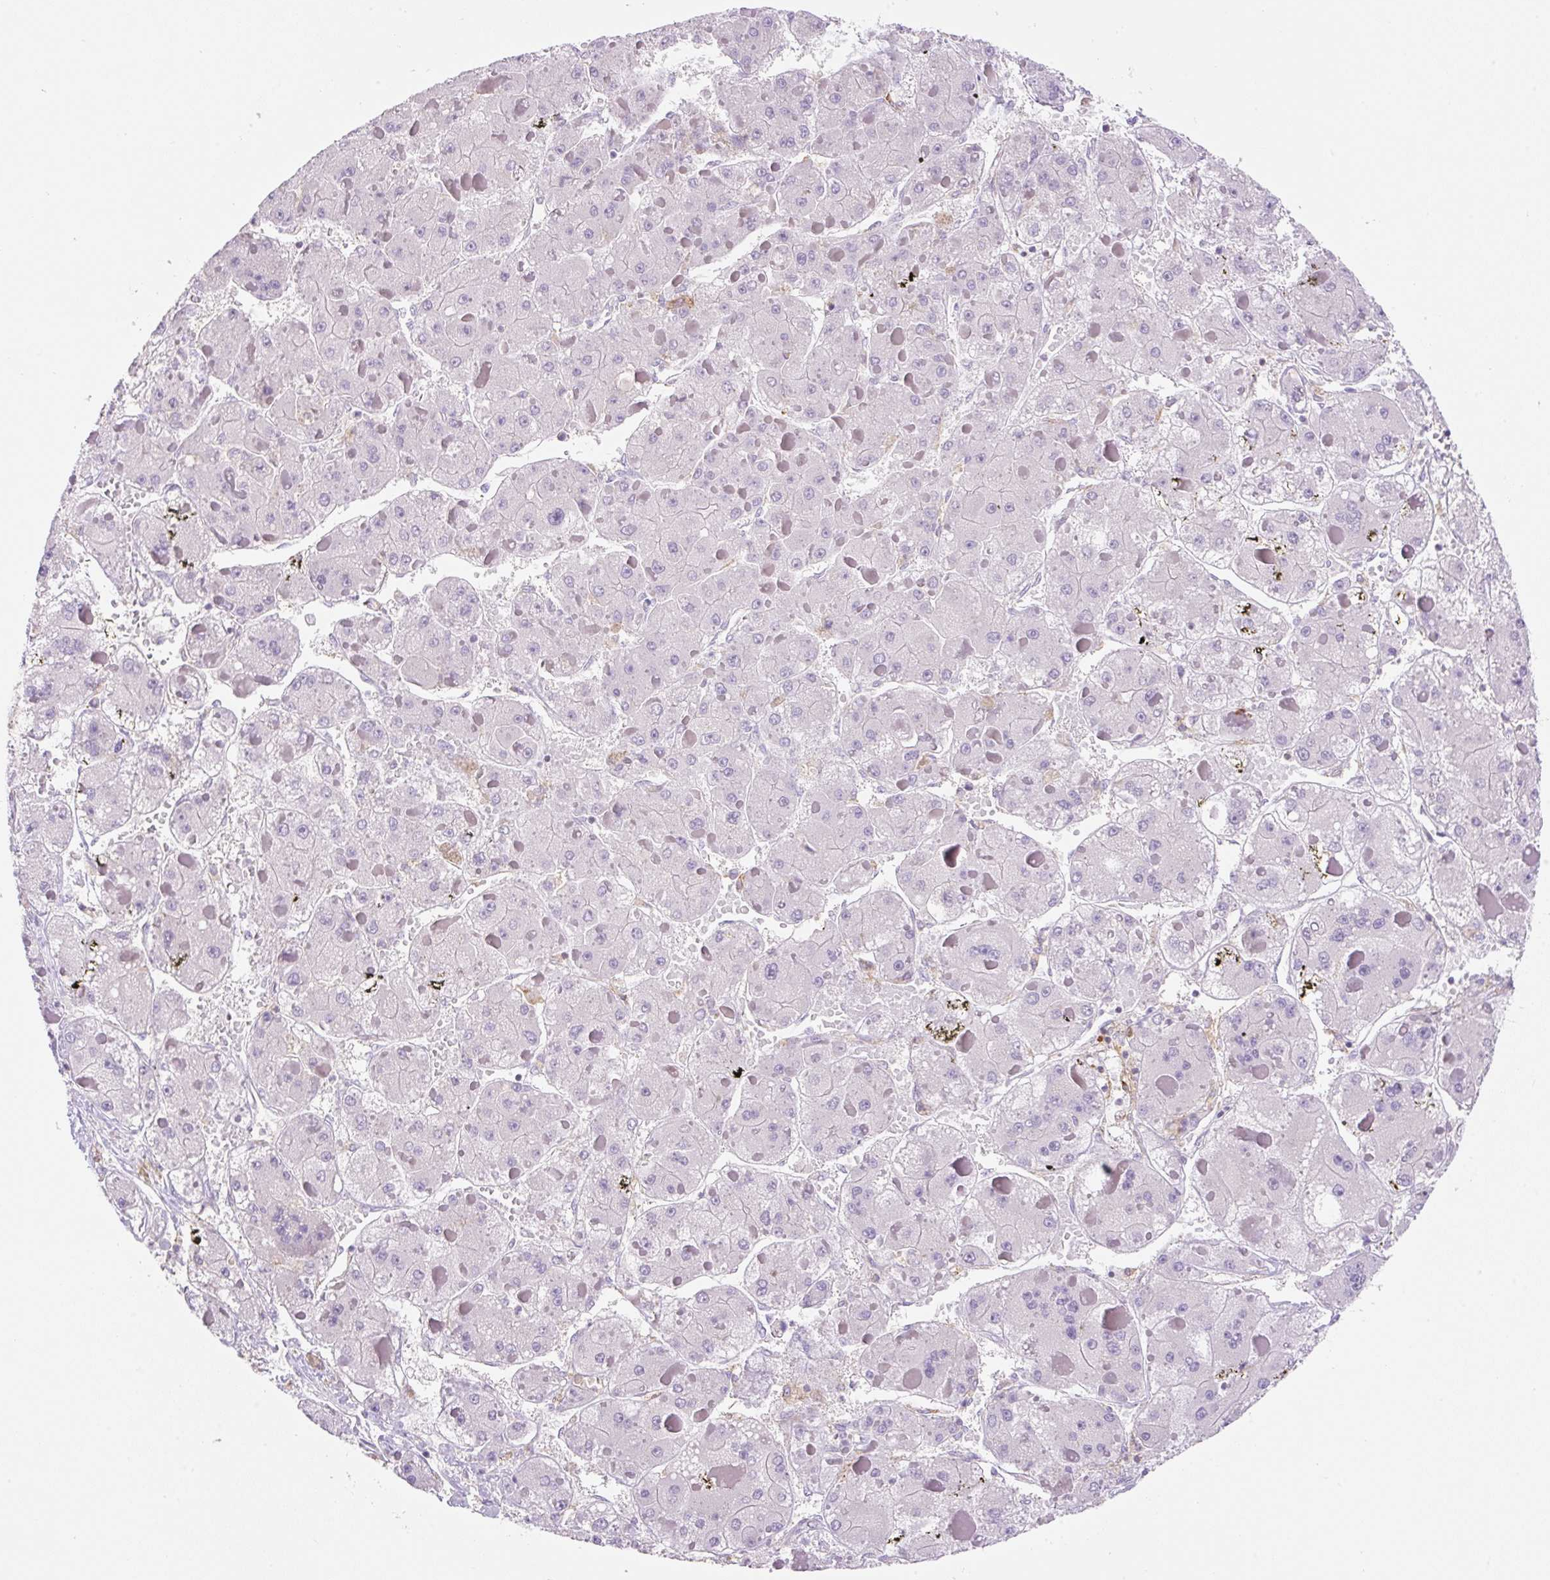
{"staining": {"intensity": "negative", "quantity": "none", "location": "none"}, "tissue": "liver cancer", "cell_type": "Tumor cells", "image_type": "cancer", "snomed": [{"axis": "morphology", "description": "Carcinoma, Hepatocellular, NOS"}, {"axis": "topography", "description": "Liver"}], "caption": "An immunohistochemistry histopathology image of liver cancer (hepatocellular carcinoma) is shown. There is no staining in tumor cells of liver cancer (hepatocellular carcinoma).", "gene": "TDRD15", "patient": {"sex": "female", "age": 73}}